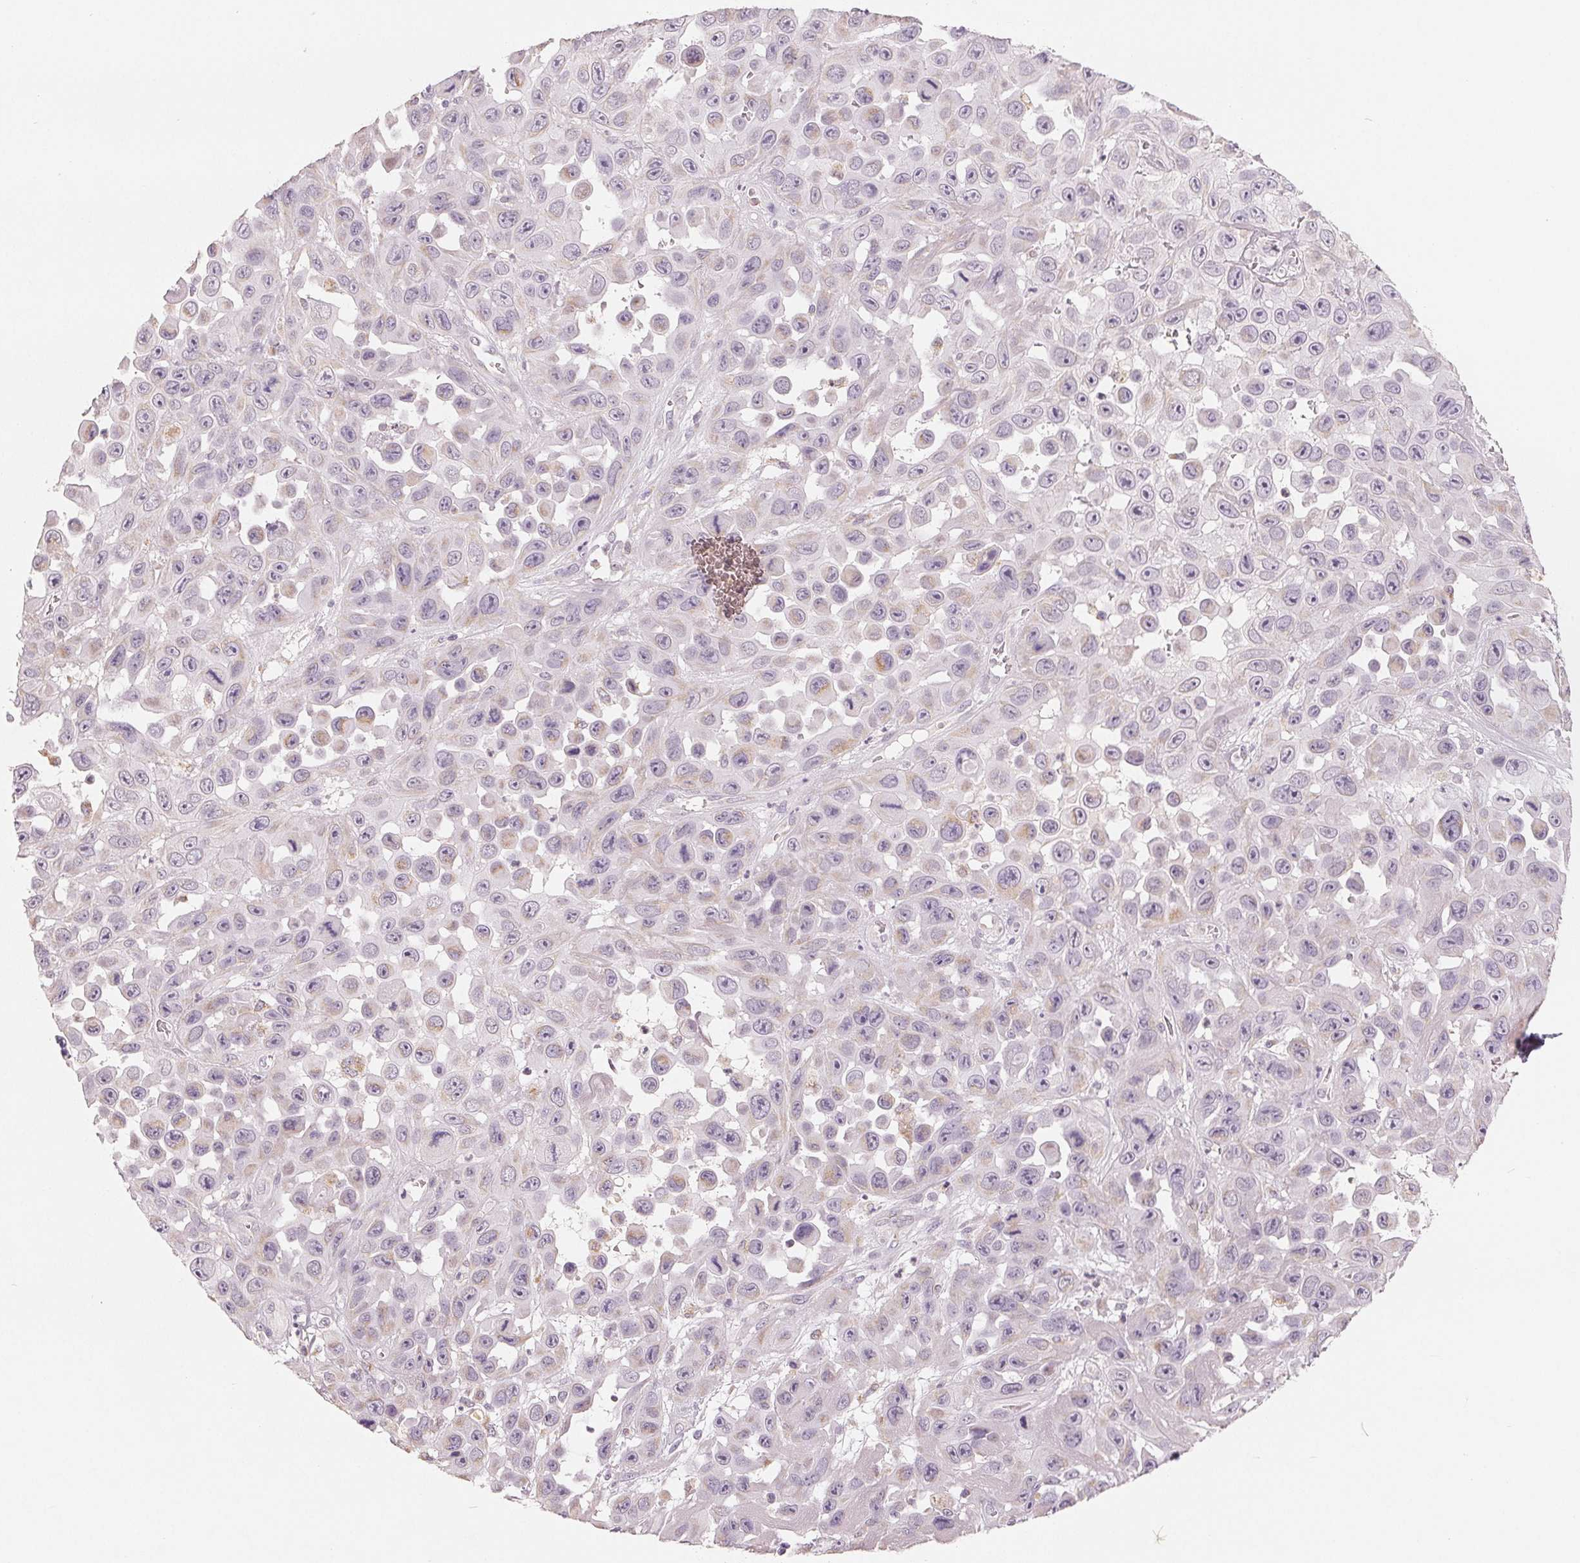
{"staining": {"intensity": "negative", "quantity": "none", "location": "none"}, "tissue": "skin cancer", "cell_type": "Tumor cells", "image_type": "cancer", "snomed": [{"axis": "morphology", "description": "Squamous cell carcinoma, NOS"}, {"axis": "topography", "description": "Skin"}], "caption": "A histopathology image of human squamous cell carcinoma (skin) is negative for staining in tumor cells. (DAB (3,3'-diaminobenzidine) IHC with hematoxylin counter stain).", "gene": "GHITM", "patient": {"sex": "male", "age": 81}}